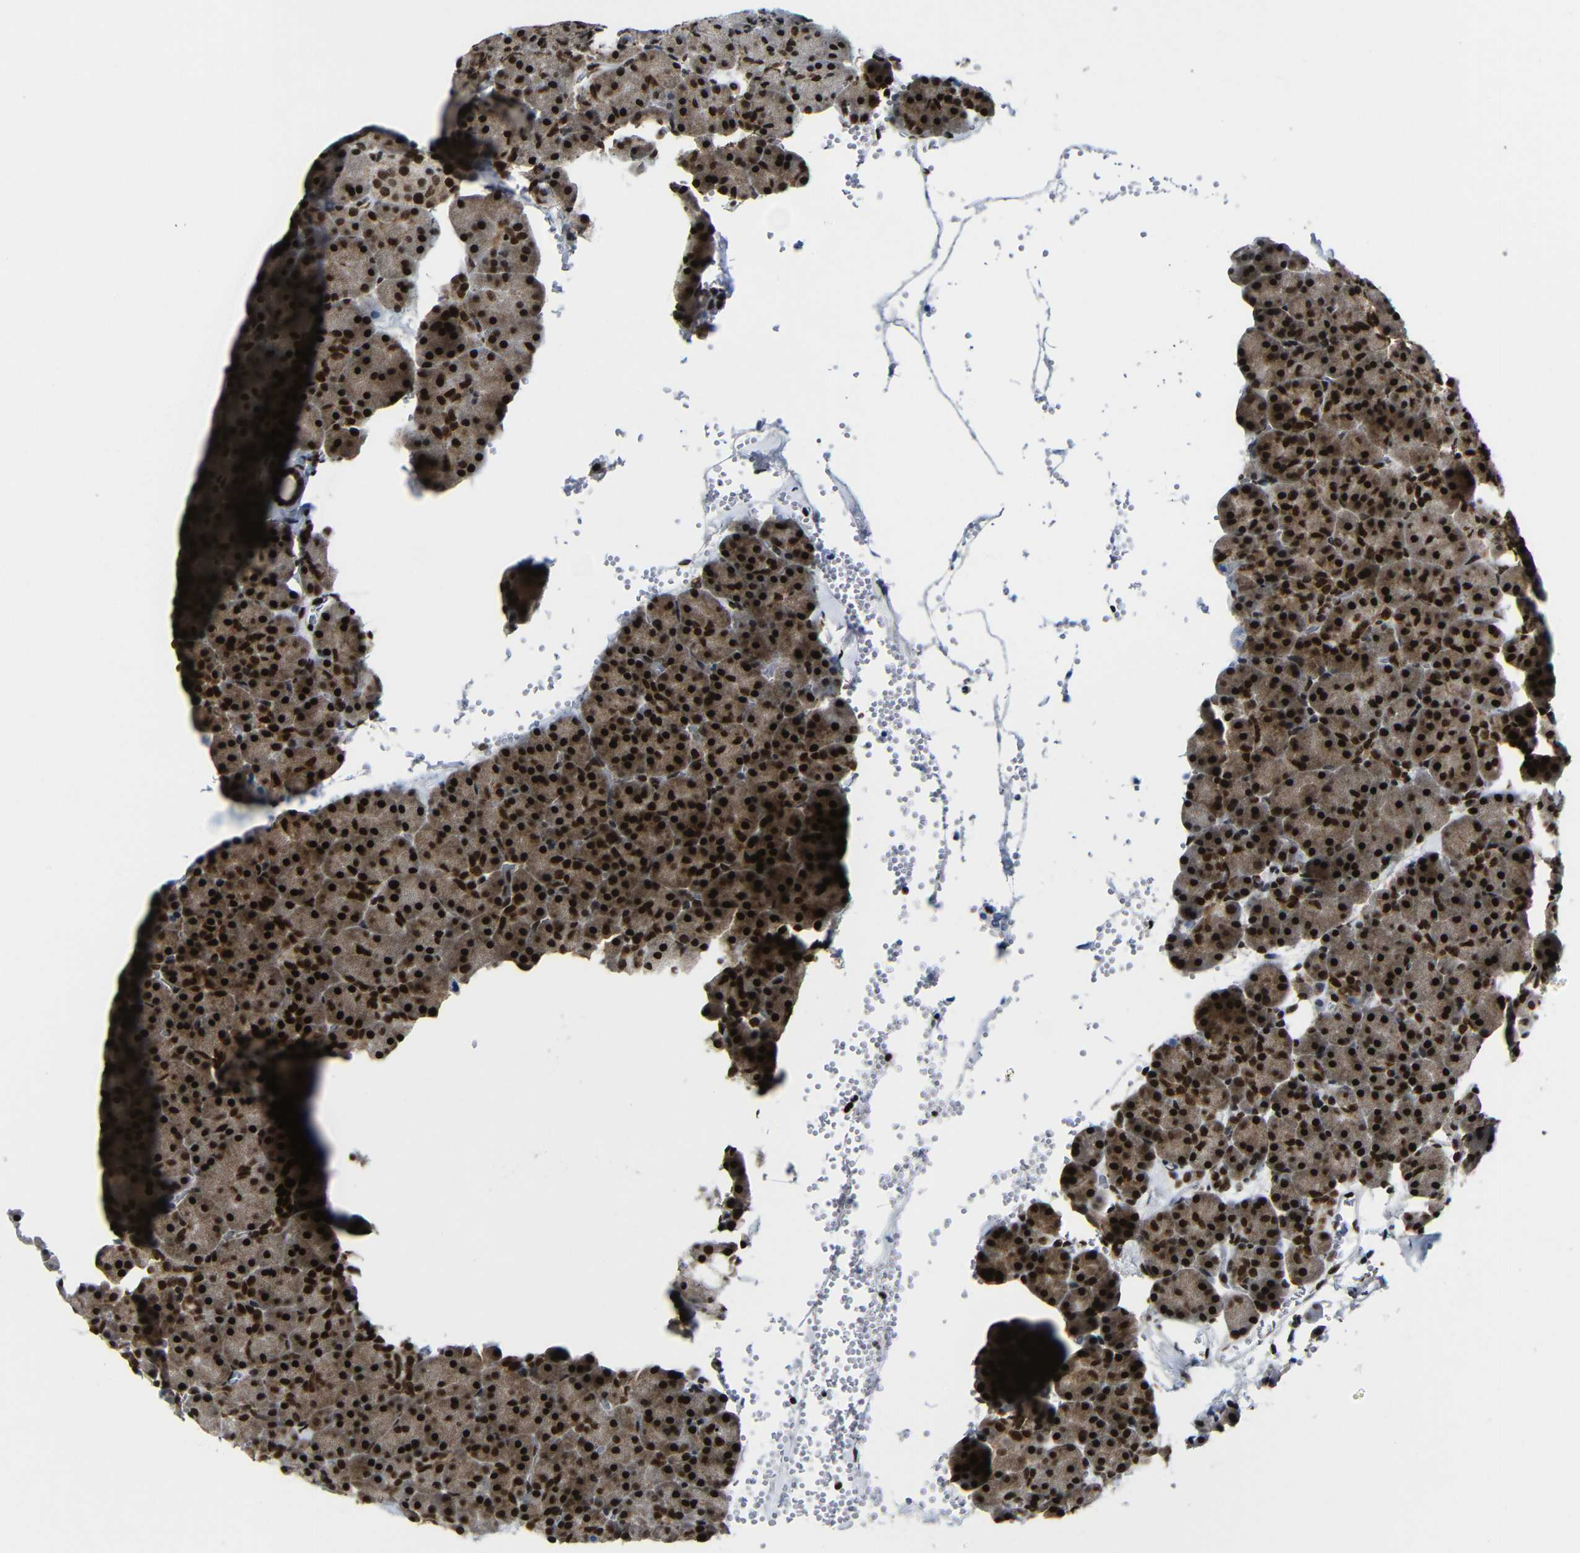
{"staining": {"intensity": "strong", "quantity": ">75%", "location": "nuclear"}, "tissue": "pancreas", "cell_type": "Exocrine glandular cells", "image_type": "normal", "snomed": [{"axis": "morphology", "description": "Normal tissue, NOS"}, {"axis": "topography", "description": "Pancreas"}], "caption": "The image demonstrates staining of unremarkable pancreas, revealing strong nuclear protein positivity (brown color) within exocrine glandular cells.", "gene": "PTBP1", "patient": {"sex": "female", "age": 35}}